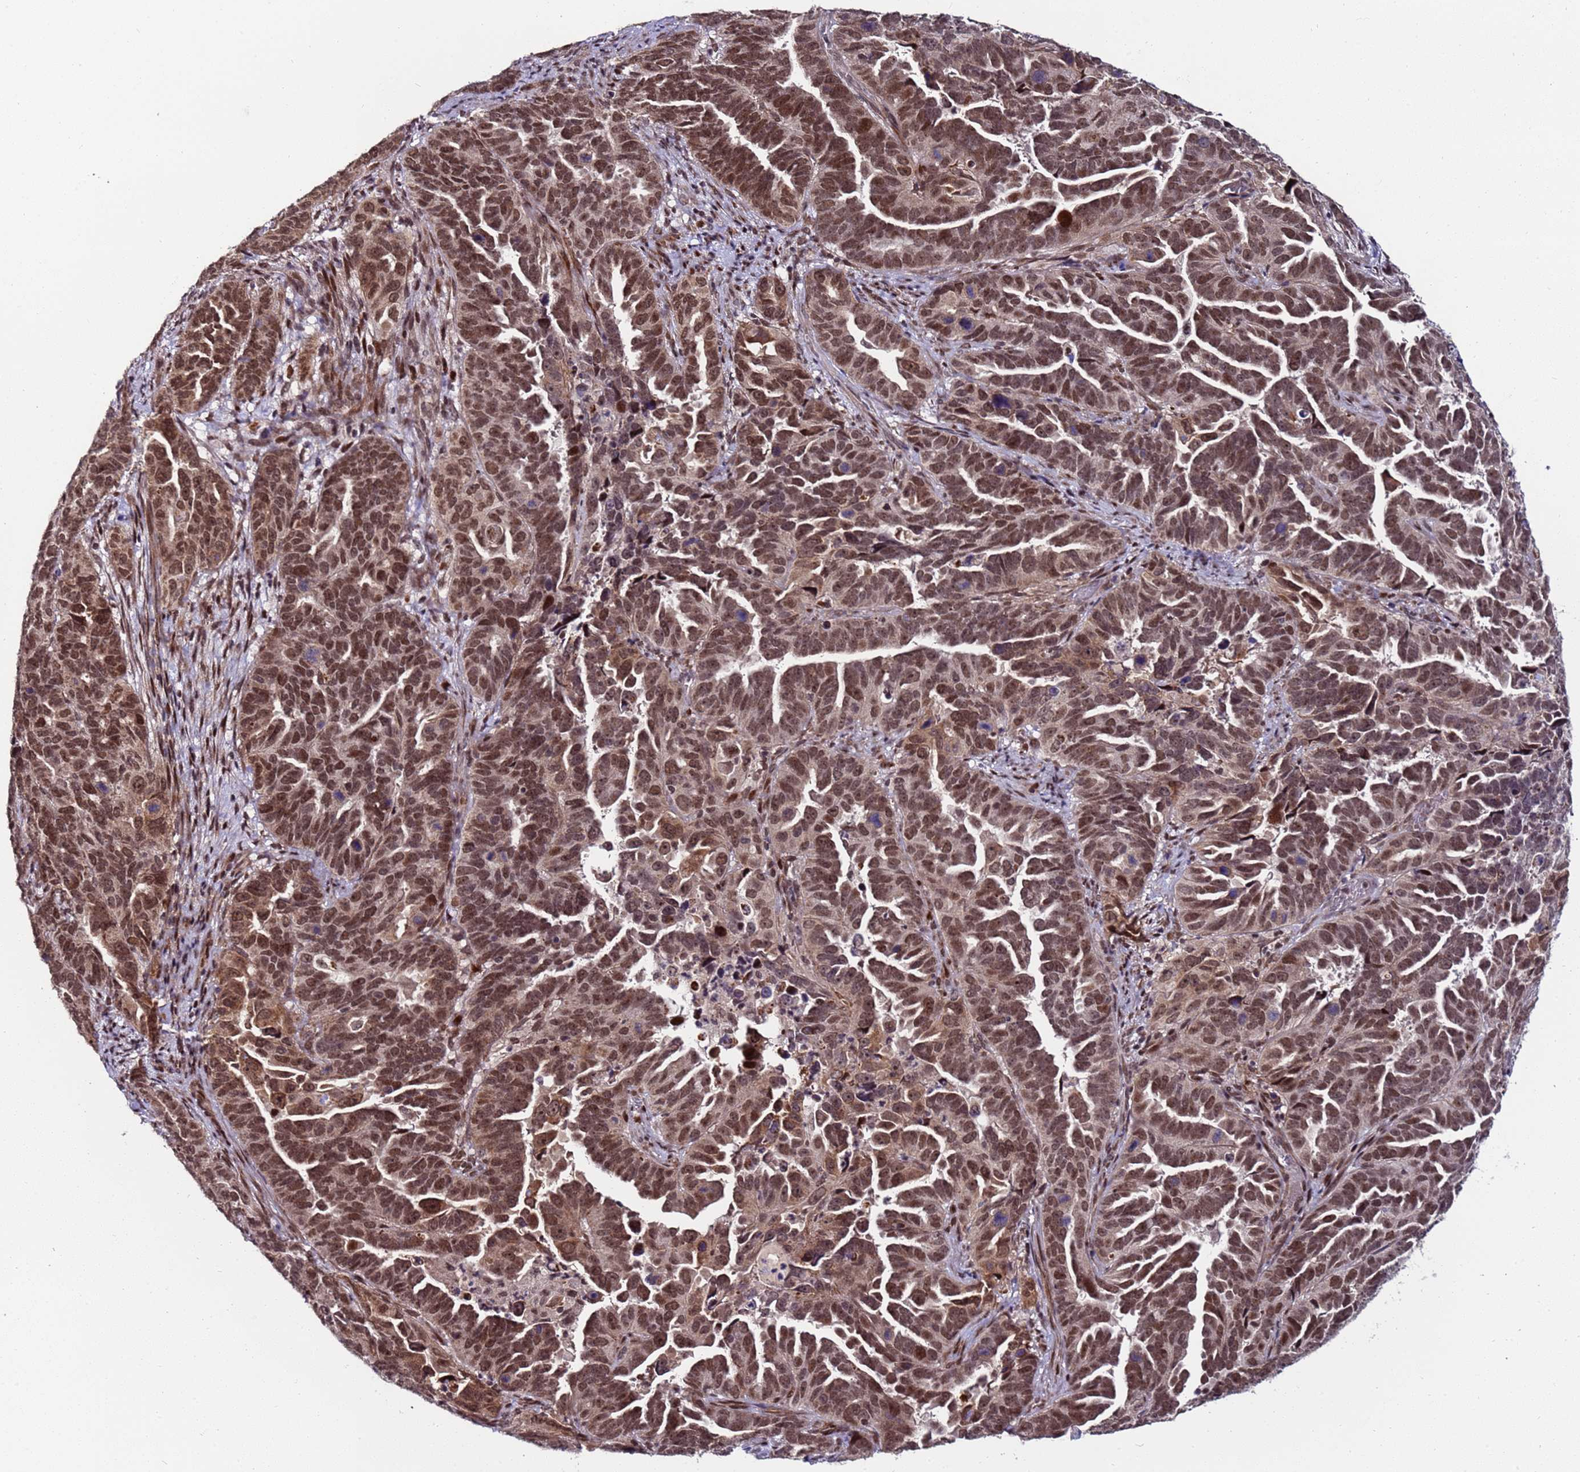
{"staining": {"intensity": "moderate", "quantity": ">75%", "location": "cytoplasmic/membranous,nuclear"}, "tissue": "endometrial cancer", "cell_type": "Tumor cells", "image_type": "cancer", "snomed": [{"axis": "morphology", "description": "Adenocarcinoma, NOS"}, {"axis": "topography", "description": "Endometrium"}], "caption": "An image of human endometrial adenocarcinoma stained for a protein demonstrates moderate cytoplasmic/membranous and nuclear brown staining in tumor cells.", "gene": "PPM1H", "patient": {"sex": "female", "age": 65}}